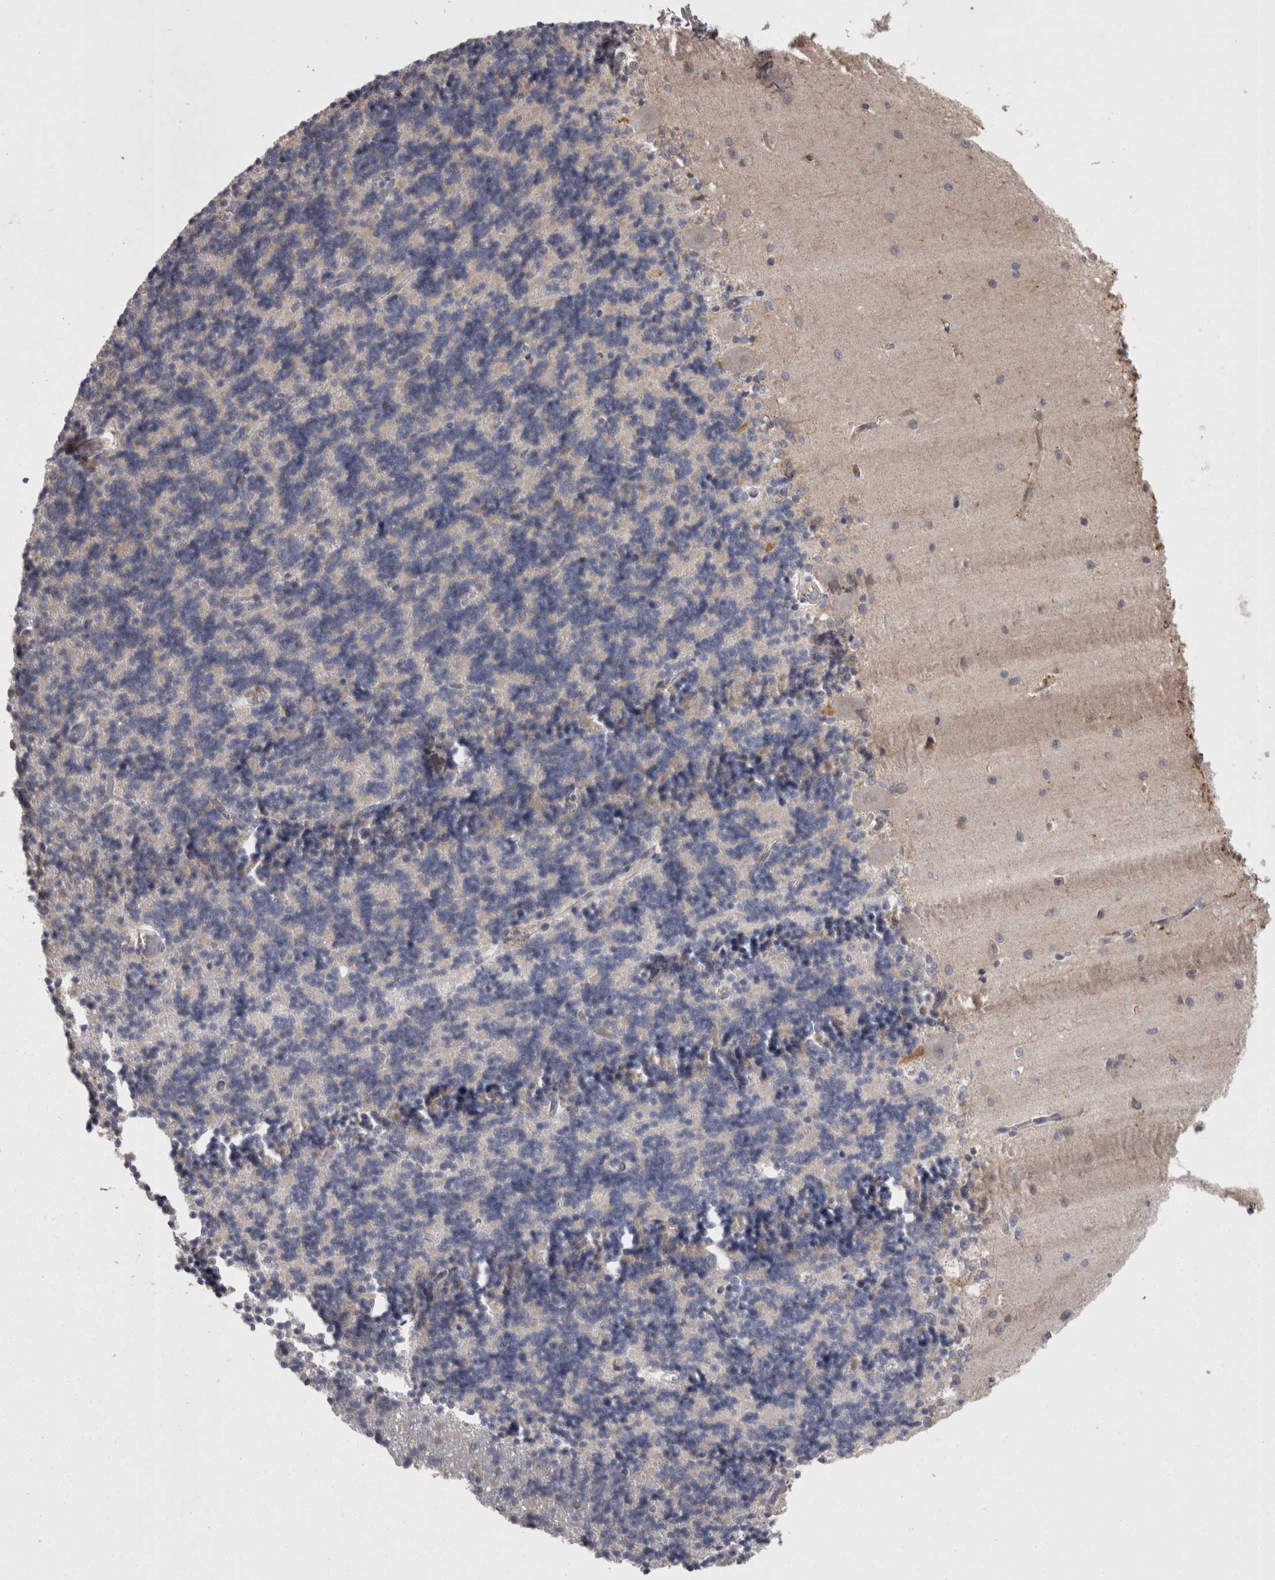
{"staining": {"intensity": "negative", "quantity": "none", "location": "none"}, "tissue": "cerebellum", "cell_type": "Cells in granular layer", "image_type": "normal", "snomed": [{"axis": "morphology", "description": "Normal tissue, NOS"}, {"axis": "topography", "description": "Cerebellum"}], "caption": "Cells in granular layer show no significant protein expression in benign cerebellum. (DAB IHC visualized using brightfield microscopy, high magnification).", "gene": "PON3", "patient": {"sex": "male", "age": 37}}